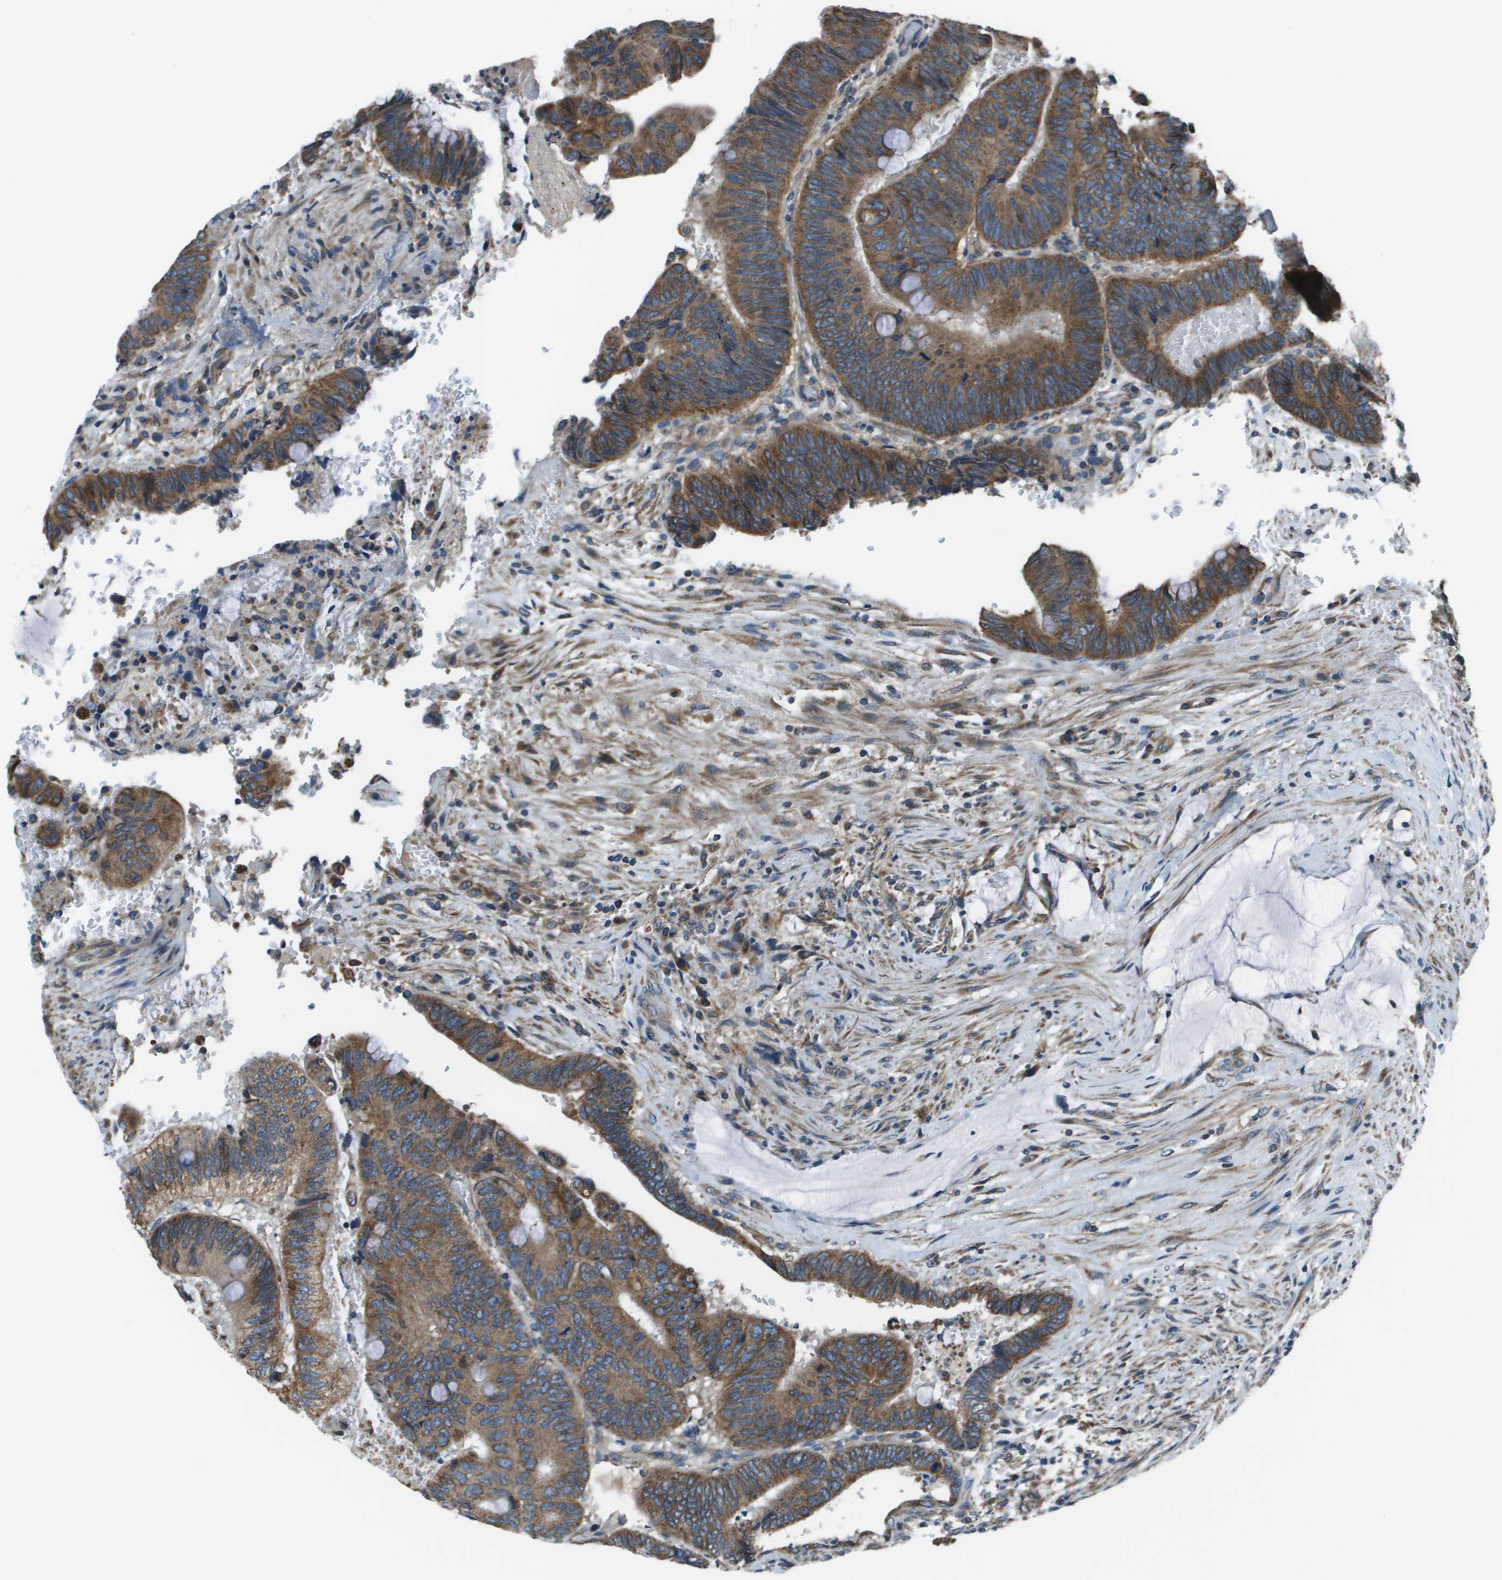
{"staining": {"intensity": "moderate", "quantity": ">75%", "location": "cytoplasmic/membranous"}, "tissue": "colorectal cancer", "cell_type": "Tumor cells", "image_type": "cancer", "snomed": [{"axis": "morphology", "description": "Normal tissue, NOS"}, {"axis": "morphology", "description": "Adenocarcinoma, NOS"}, {"axis": "topography", "description": "Rectum"}], "caption": "A brown stain shows moderate cytoplasmic/membranous expression of a protein in colorectal adenocarcinoma tumor cells.", "gene": "TMEM51", "patient": {"sex": "male", "age": 92}}